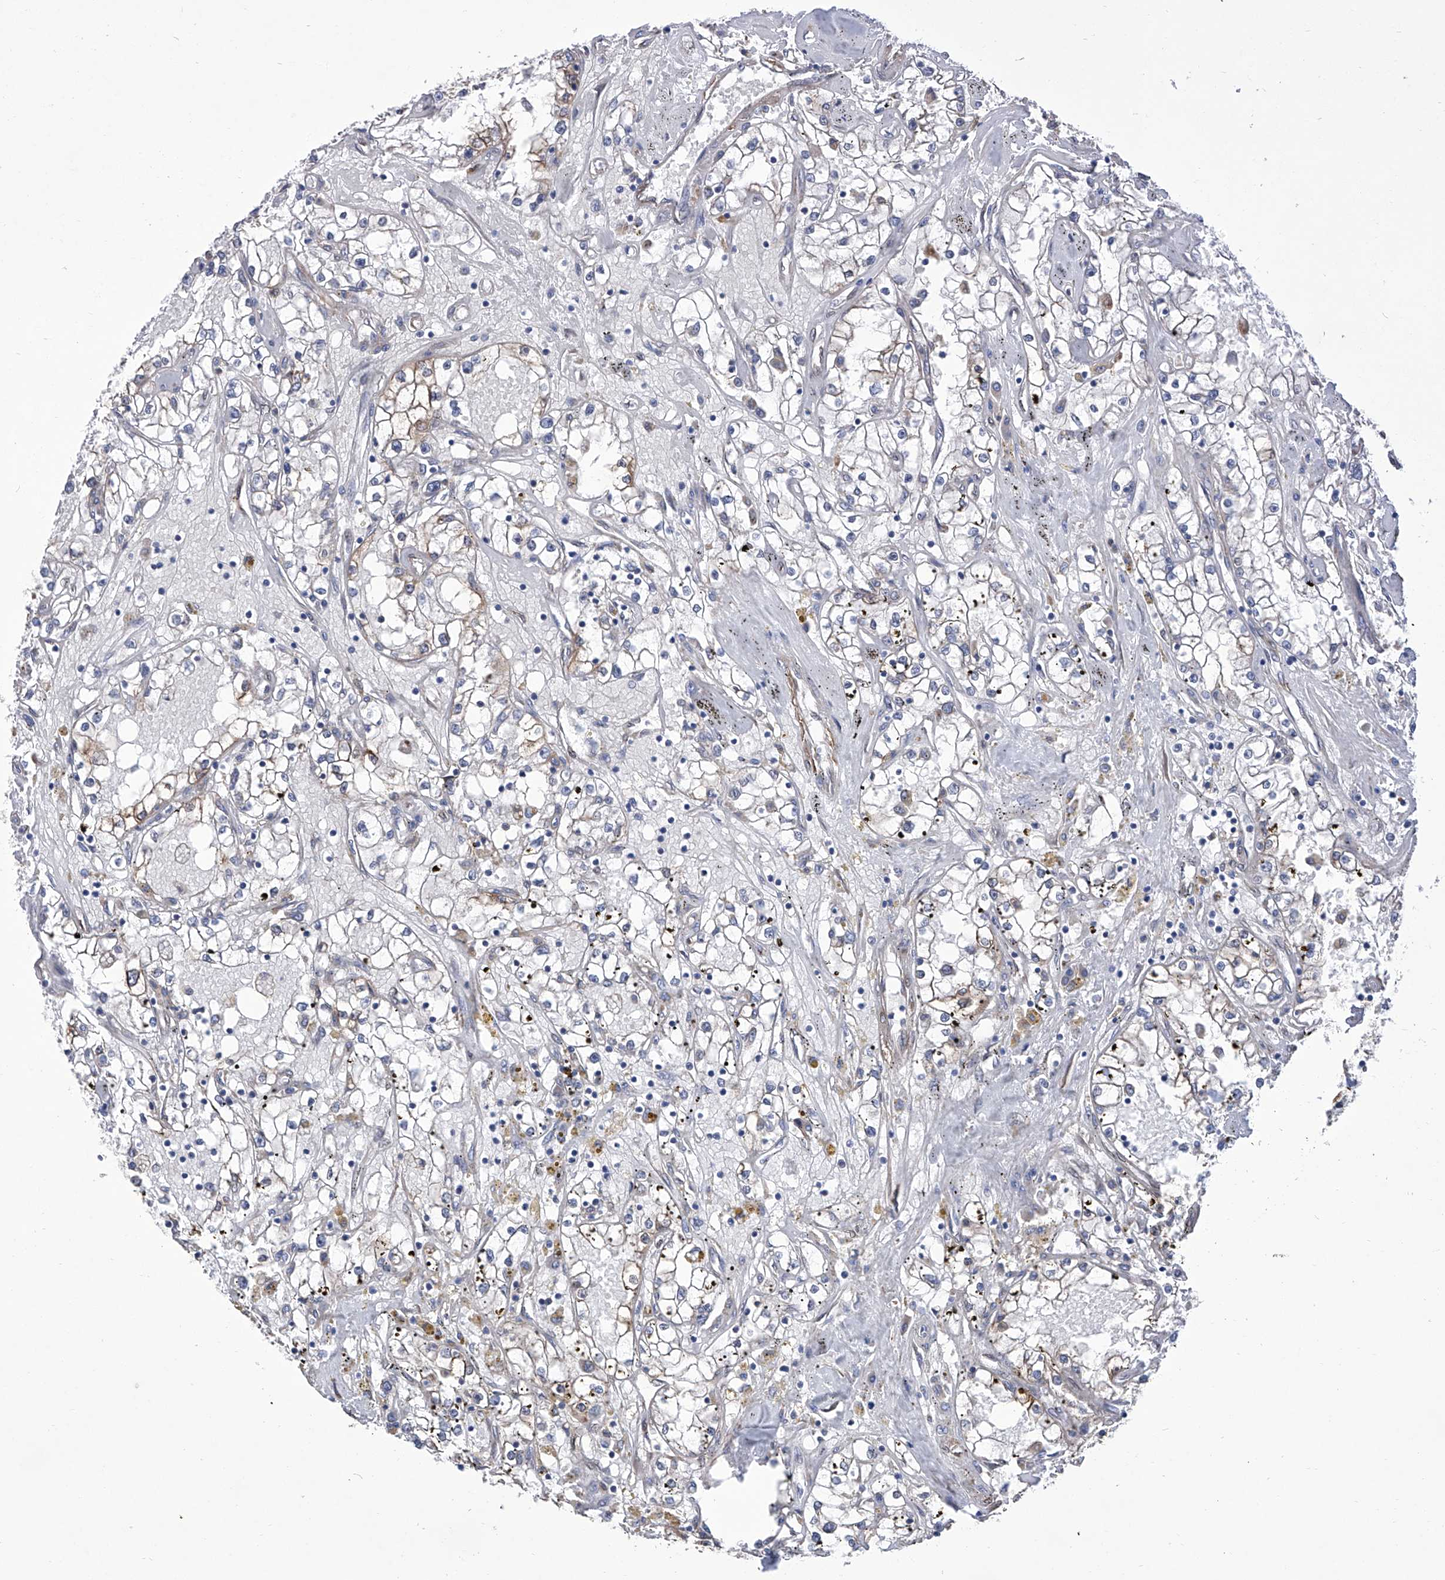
{"staining": {"intensity": "weak", "quantity": "<25%", "location": "cytoplasmic/membranous"}, "tissue": "renal cancer", "cell_type": "Tumor cells", "image_type": "cancer", "snomed": [{"axis": "morphology", "description": "Adenocarcinoma, NOS"}, {"axis": "topography", "description": "Kidney"}], "caption": "Tumor cells show no significant positivity in renal adenocarcinoma.", "gene": "SMS", "patient": {"sex": "male", "age": 56}}